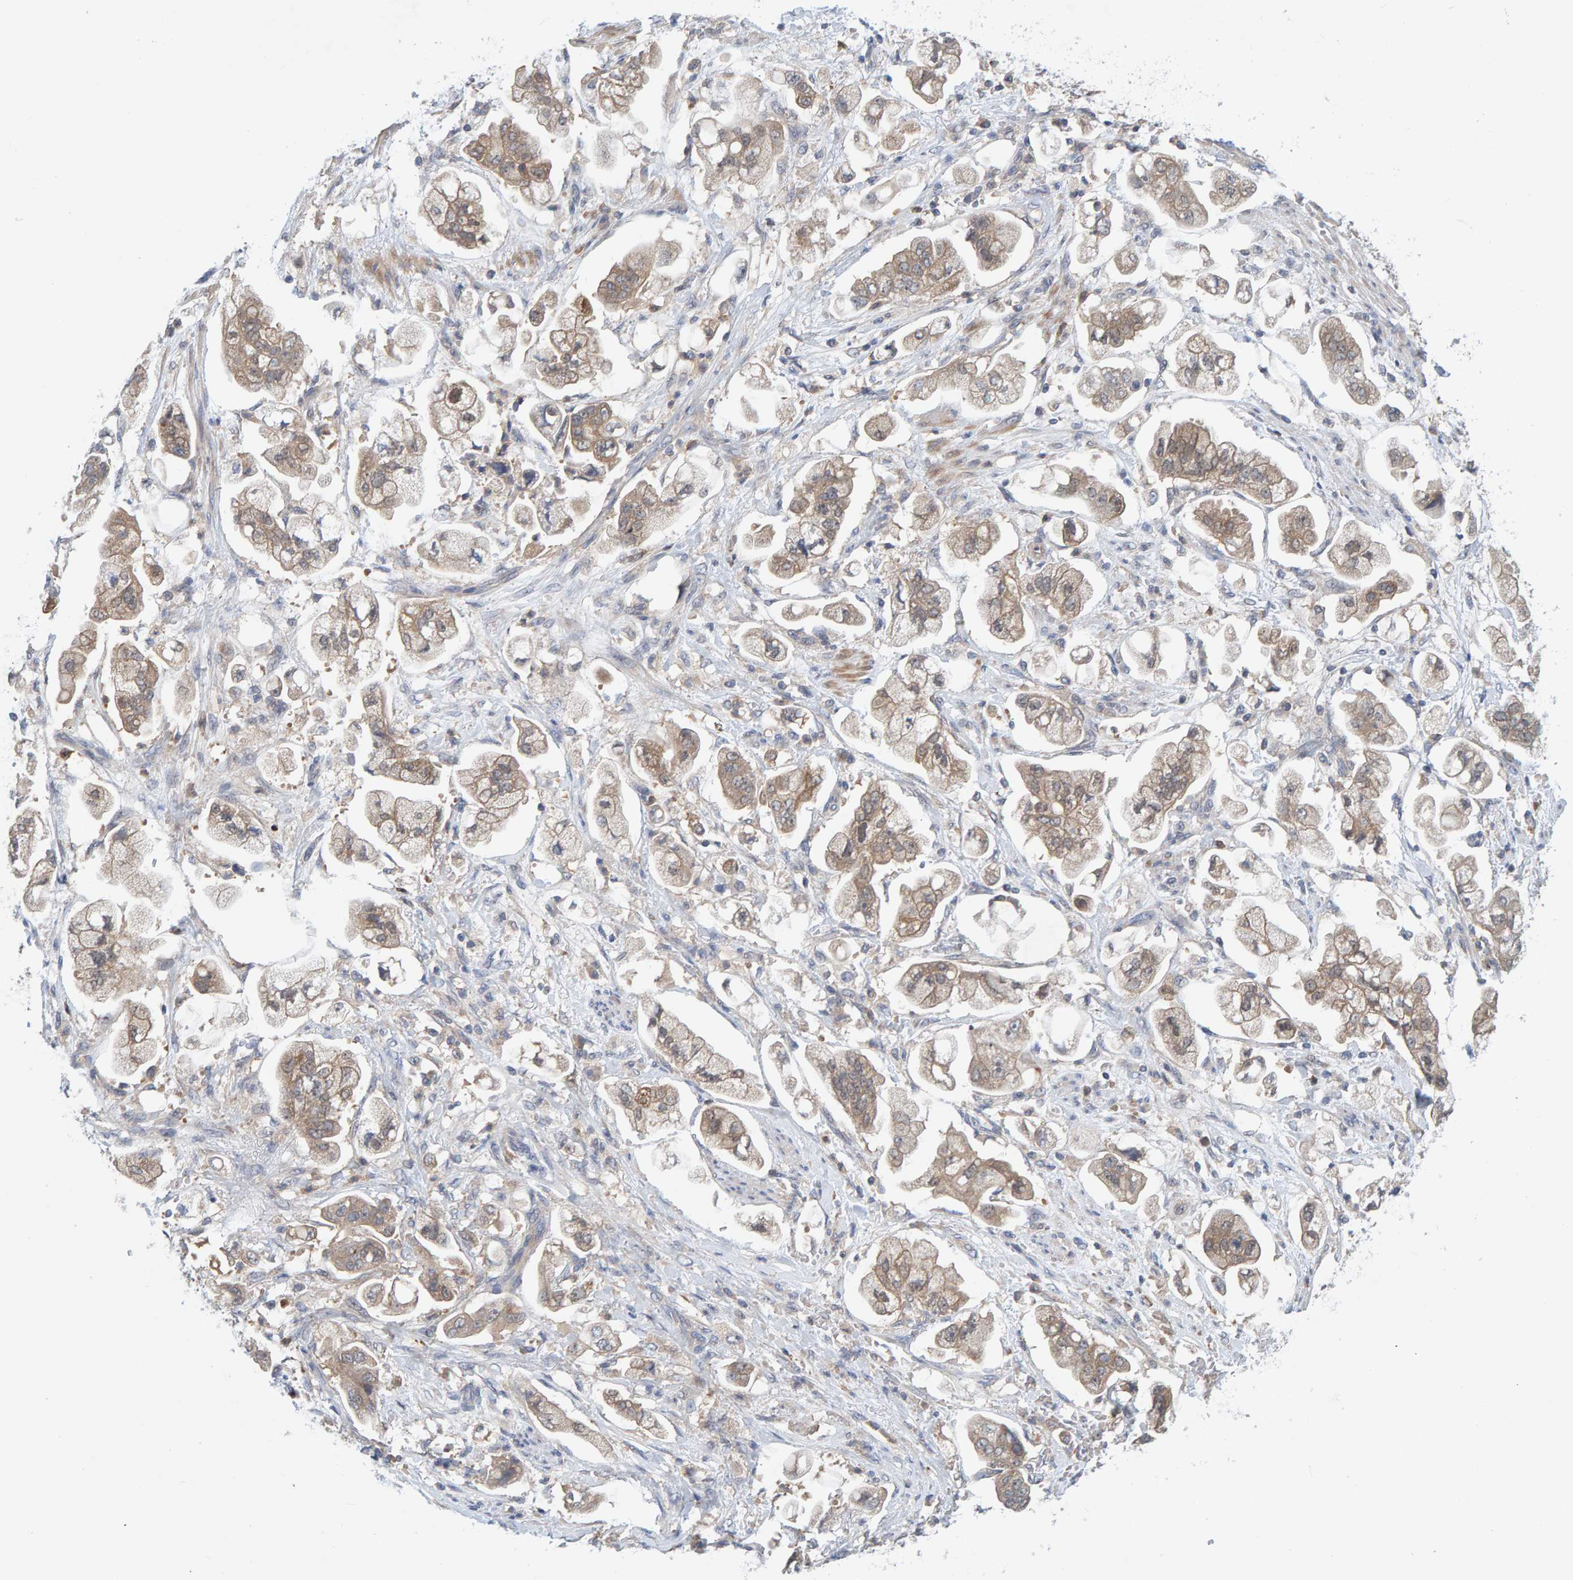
{"staining": {"intensity": "weak", "quantity": ">75%", "location": "cytoplasmic/membranous"}, "tissue": "stomach cancer", "cell_type": "Tumor cells", "image_type": "cancer", "snomed": [{"axis": "morphology", "description": "Adenocarcinoma, NOS"}, {"axis": "topography", "description": "Stomach"}], "caption": "Stomach cancer (adenocarcinoma) stained with IHC reveals weak cytoplasmic/membranous staining in approximately >75% of tumor cells.", "gene": "TATDN1", "patient": {"sex": "male", "age": 62}}